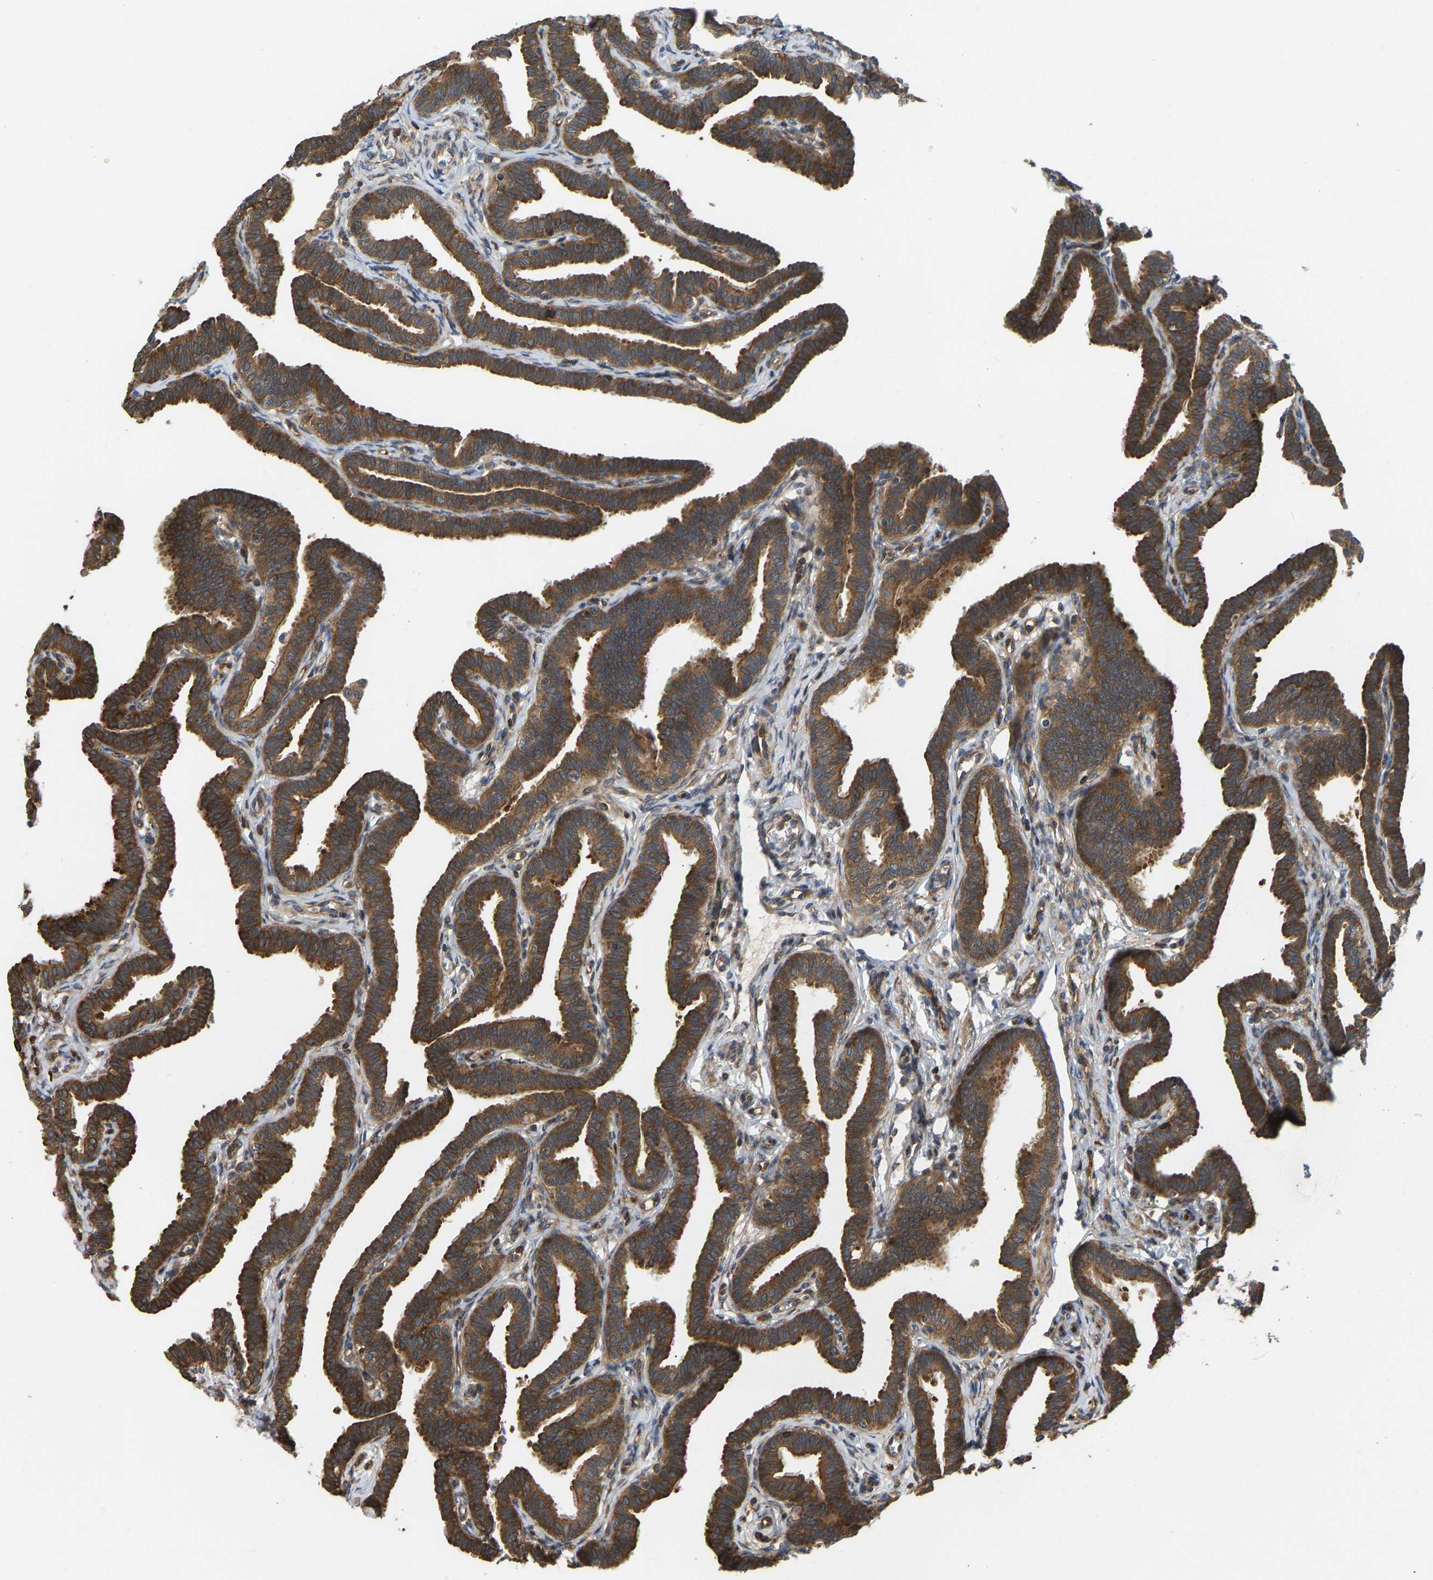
{"staining": {"intensity": "strong", "quantity": ">75%", "location": "cytoplasmic/membranous"}, "tissue": "fallopian tube", "cell_type": "Glandular cells", "image_type": "normal", "snomed": [{"axis": "morphology", "description": "Normal tissue, NOS"}, {"axis": "topography", "description": "Fallopian tube"}, {"axis": "topography", "description": "Ovary"}], "caption": "DAB immunohistochemical staining of normal fallopian tube displays strong cytoplasmic/membranous protein positivity in approximately >75% of glandular cells.", "gene": "RASGRF2", "patient": {"sex": "female", "age": 23}}